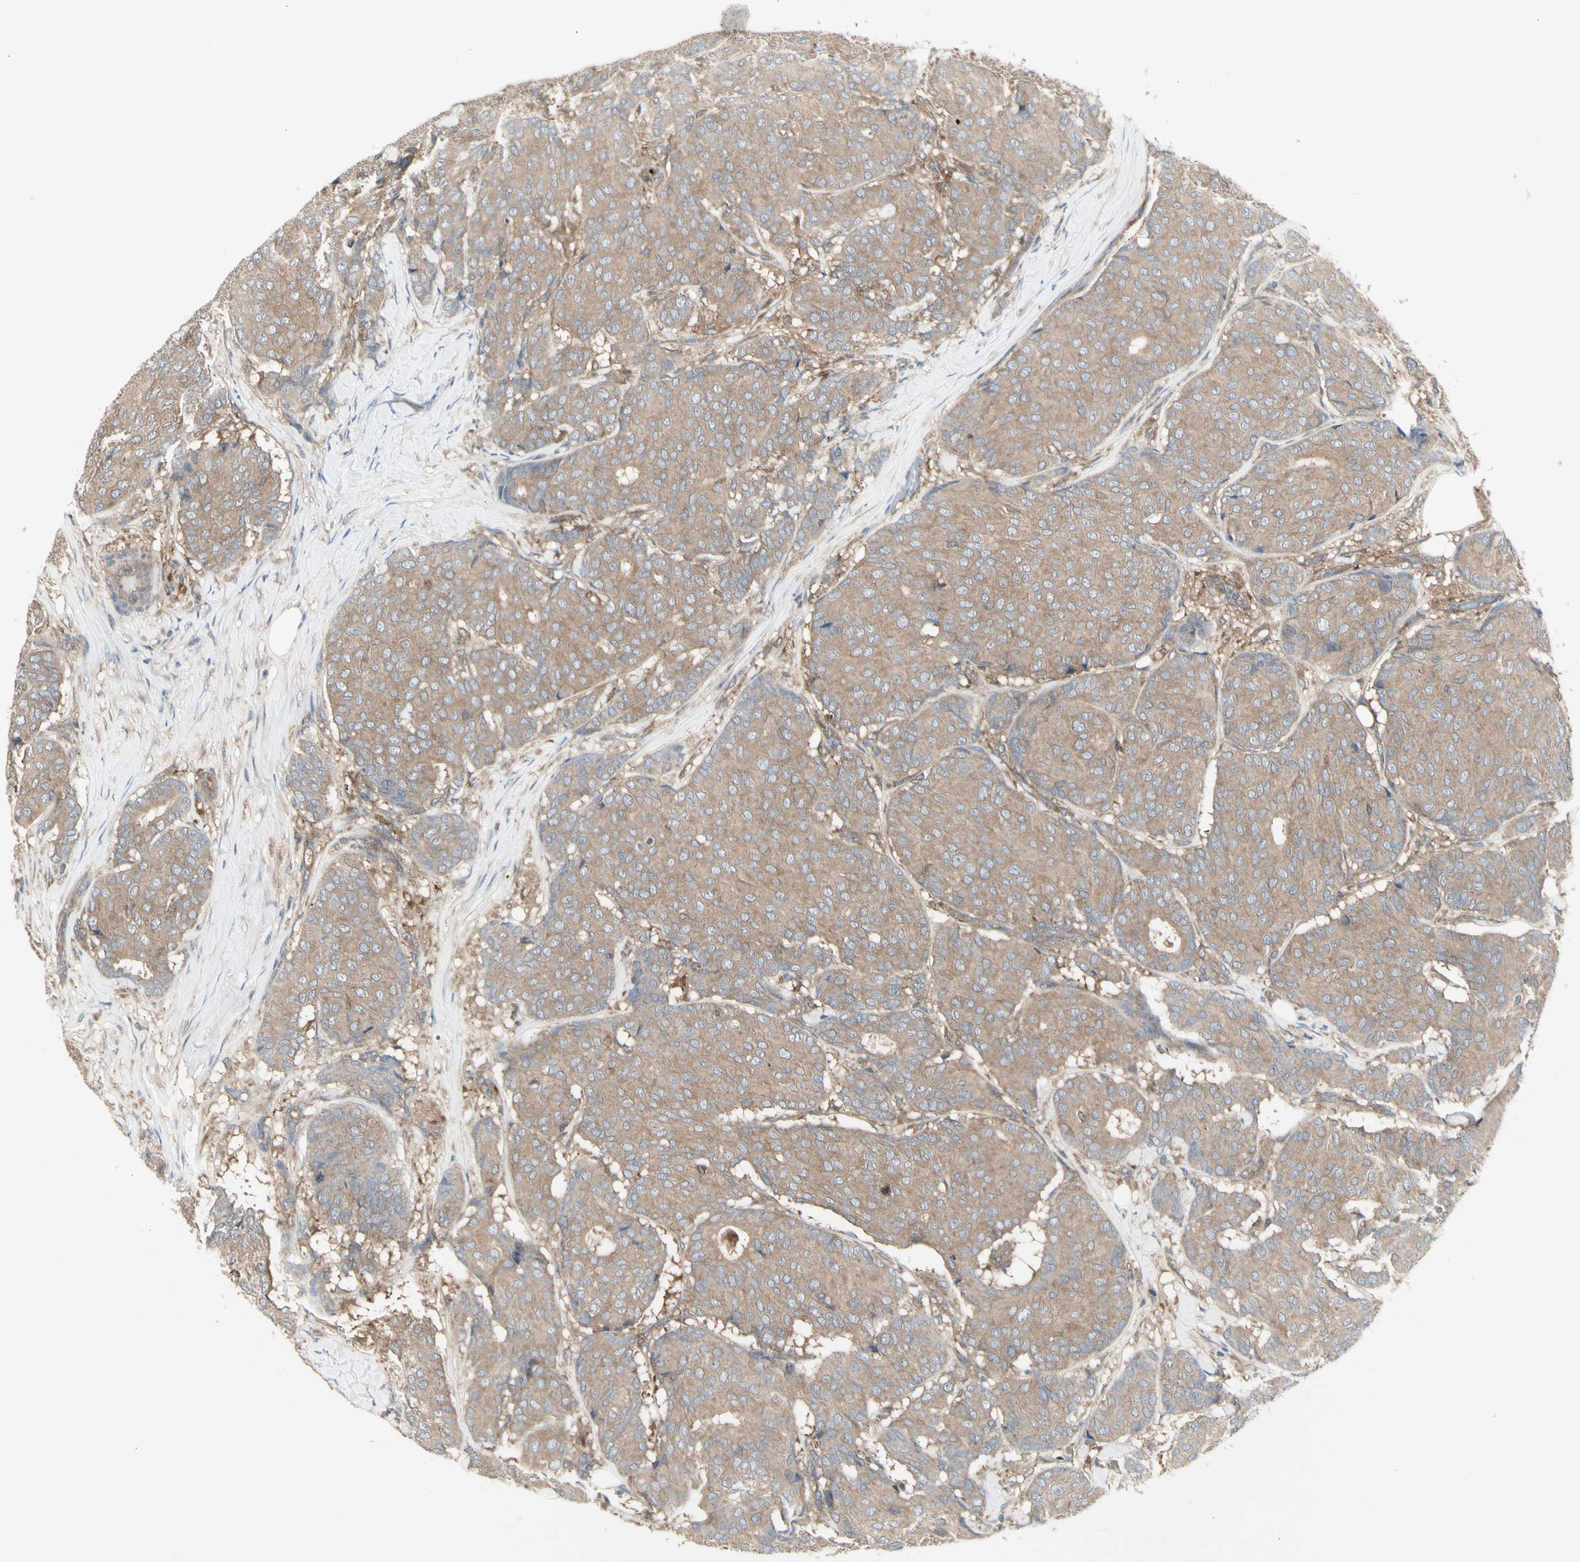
{"staining": {"intensity": "moderate", "quantity": ">75%", "location": "cytoplasmic/membranous"}, "tissue": "breast cancer", "cell_type": "Tumor cells", "image_type": "cancer", "snomed": [{"axis": "morphology", "description": "Duct carcinoma"}, {"axis": "topography", "description": "Breast"}], "caption": "Protein staining by immunohistochemistry (IHC) reveals moderate cytoplasmic/membranous expression in approximately >75% of tumor cells in infiltrating ductal carcinoma (breast). (brown staining indicates protein expression, while blue staining denotes nuclei).", "gene": "CHURC1-FNTB", "patient": {"sex": "female", "age": 75}}